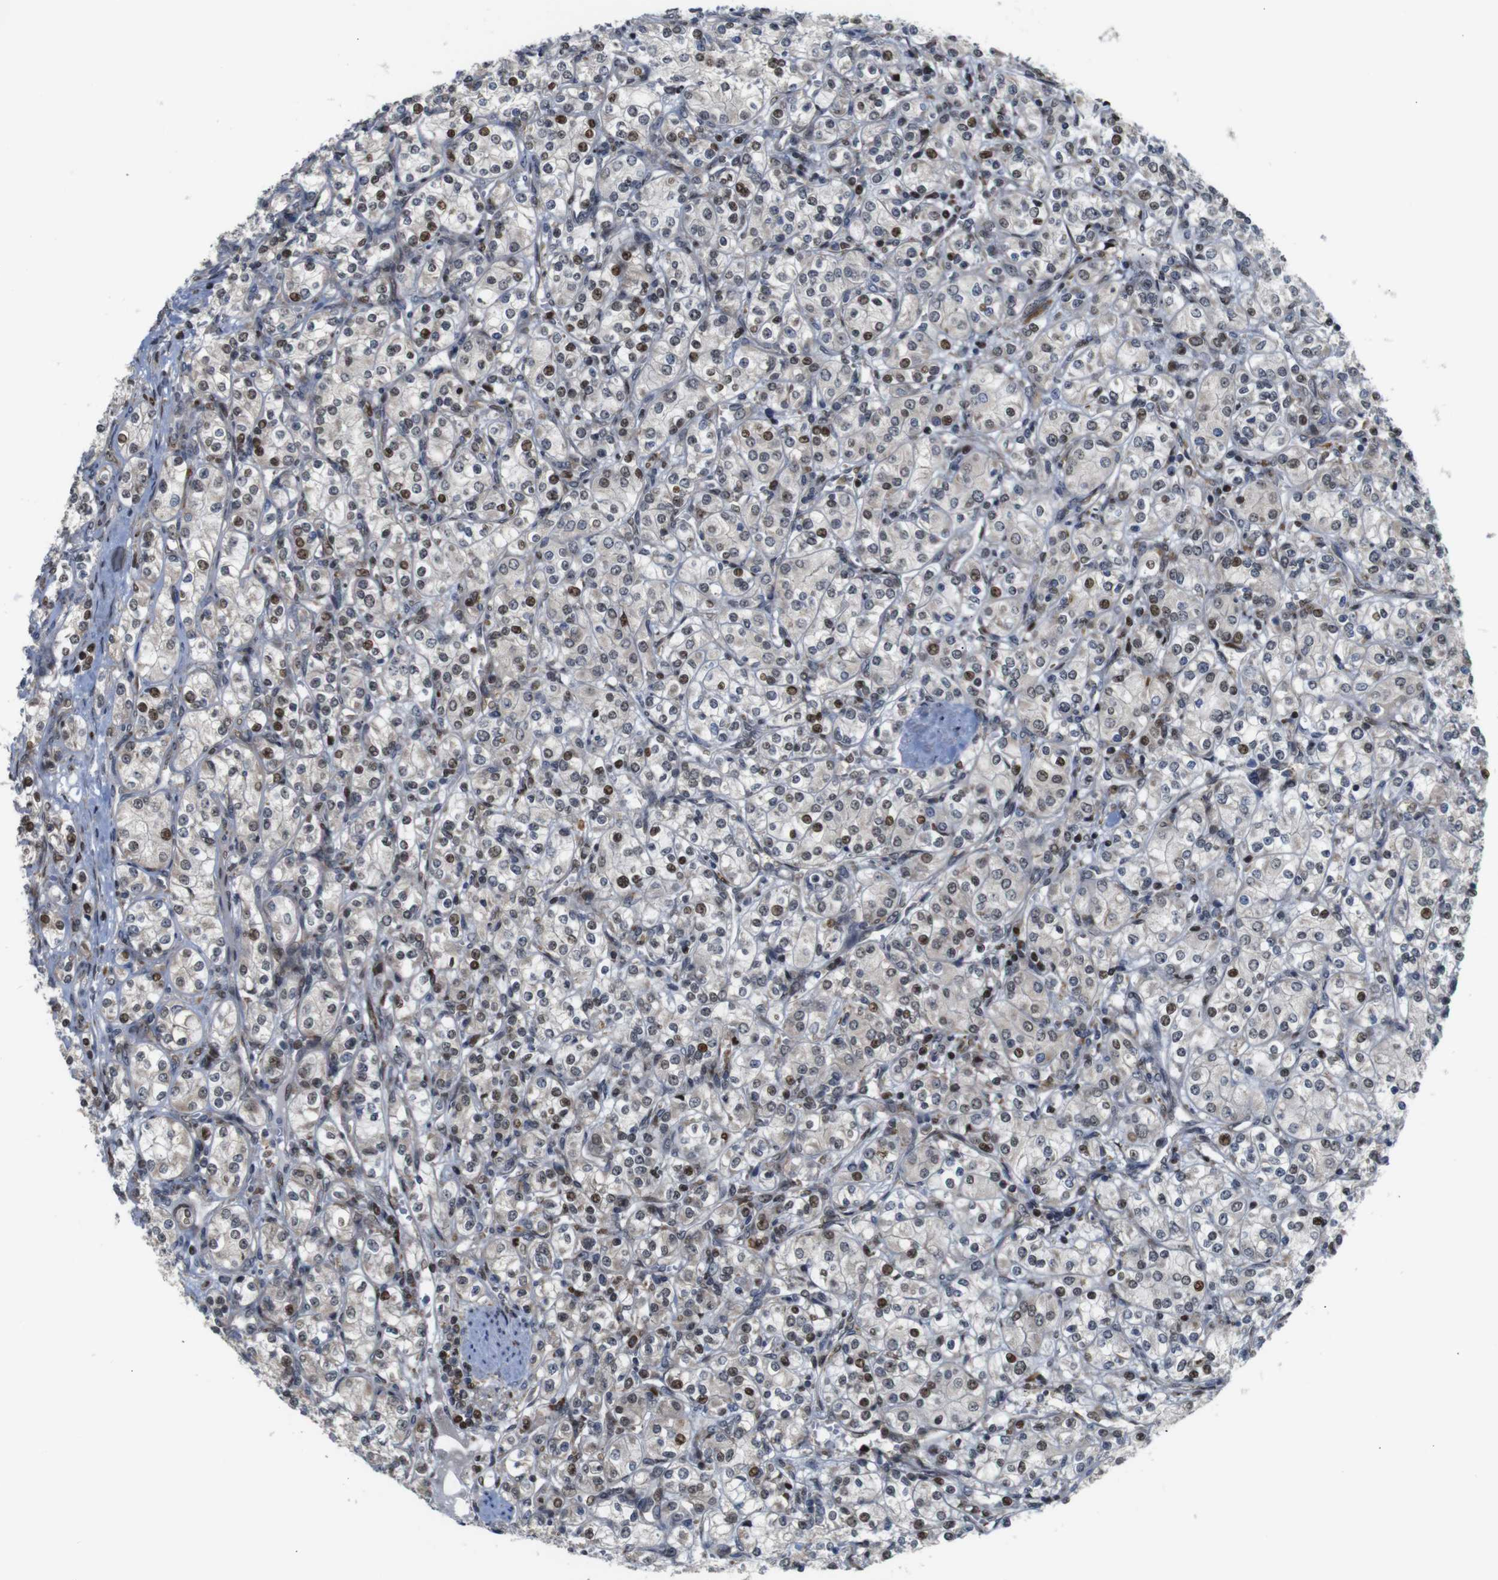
{"staining": {"intensity": "moderate", "quantity": "<25%", "location": "nuclear"}, "tissue": "renal cancer", "cell_type": "Tumor cells", "image_type": "cancer", "snomed": [{"axis": "morphology", "description": "Adenocarcinoma, NOS"}, {"axis": "topography", "description": "Kidney"}], "caption": "An image of human renal adenocarcinoma stained for a protein demonstrates moderate nuclear brown staining in tumor cells.", "gene": "PTPN1", "patient": {"sex": "male", "age": 77}}